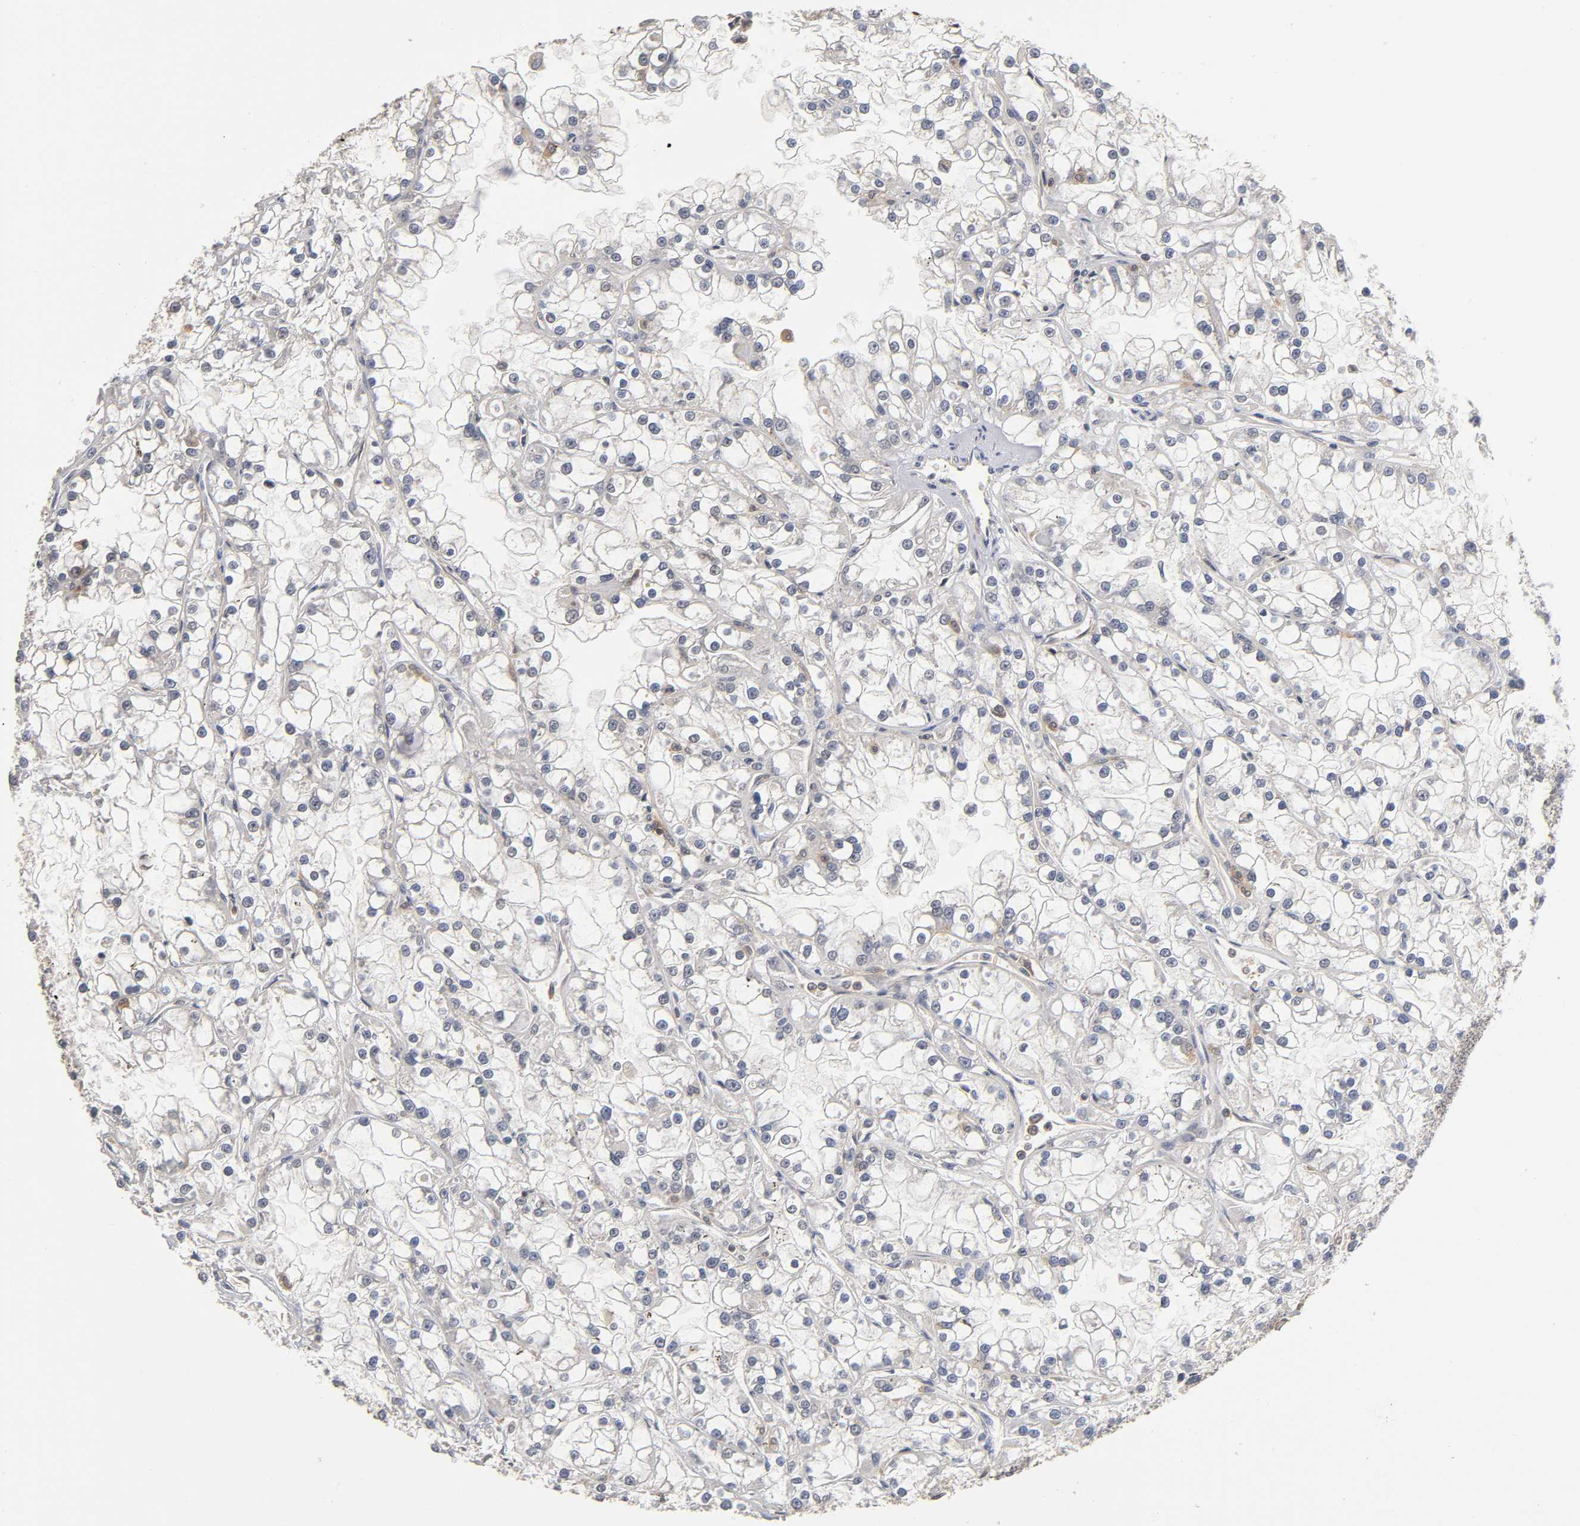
{"staining": {"intensity": "negative", "quantity": "none", "location": "none"}, "tissue": "renal cancer", "cell_type": "Tumor cells", "image_type": "cancer", "snomed": [{"axis": "morphology", "description": "Adenocarcinoma, NOS"}, {"axis": "topography", "description": "Kidney"}], "caption": "DAB immunohistochemical staining of human adenocarcinoma (renal) demonstrates no significant expression in tumor cells.", "gene": "ACTR2", "patient": {"sex": "female", "age": 52}}